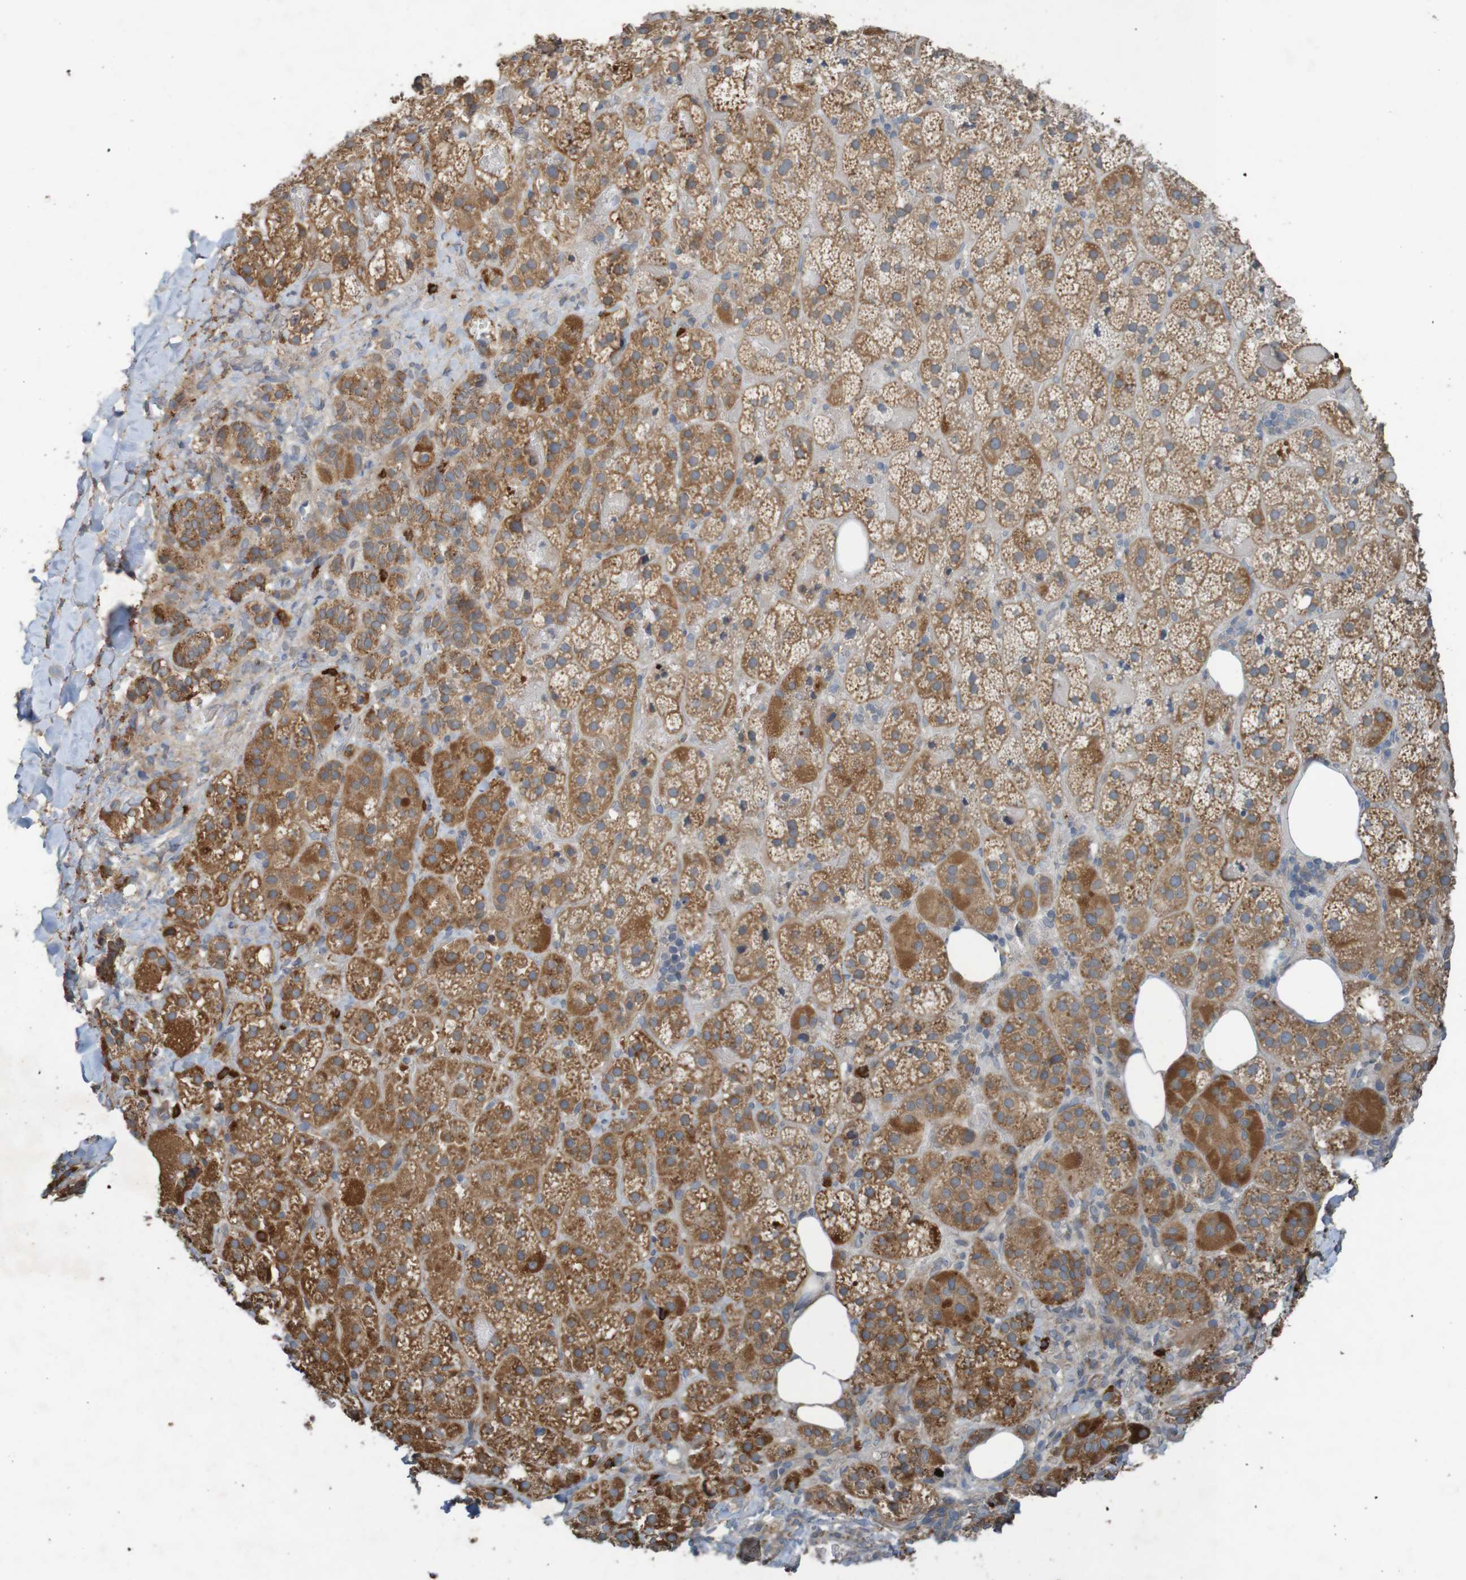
{"staining": {"intensity": "moderate", "quantity": ">75%", "location": "cytoplasmic/membranous"}, "tissue": "adrenal gland", "cell_type": "Glandular cells", "image_type": "normal", "snomed": [{"axis": "morphology", "description": "Normal tissue, NOS"}, {"axis": "topography", "description": "Adrenal gland"}], "caption": "A brown stain shows moderate cytoplasmic/membranous expression of a protein in glandular cells of benign human adrenal gland.", "gene": "B3GAT2", "patient": {"sex": "female", "age": 59}}